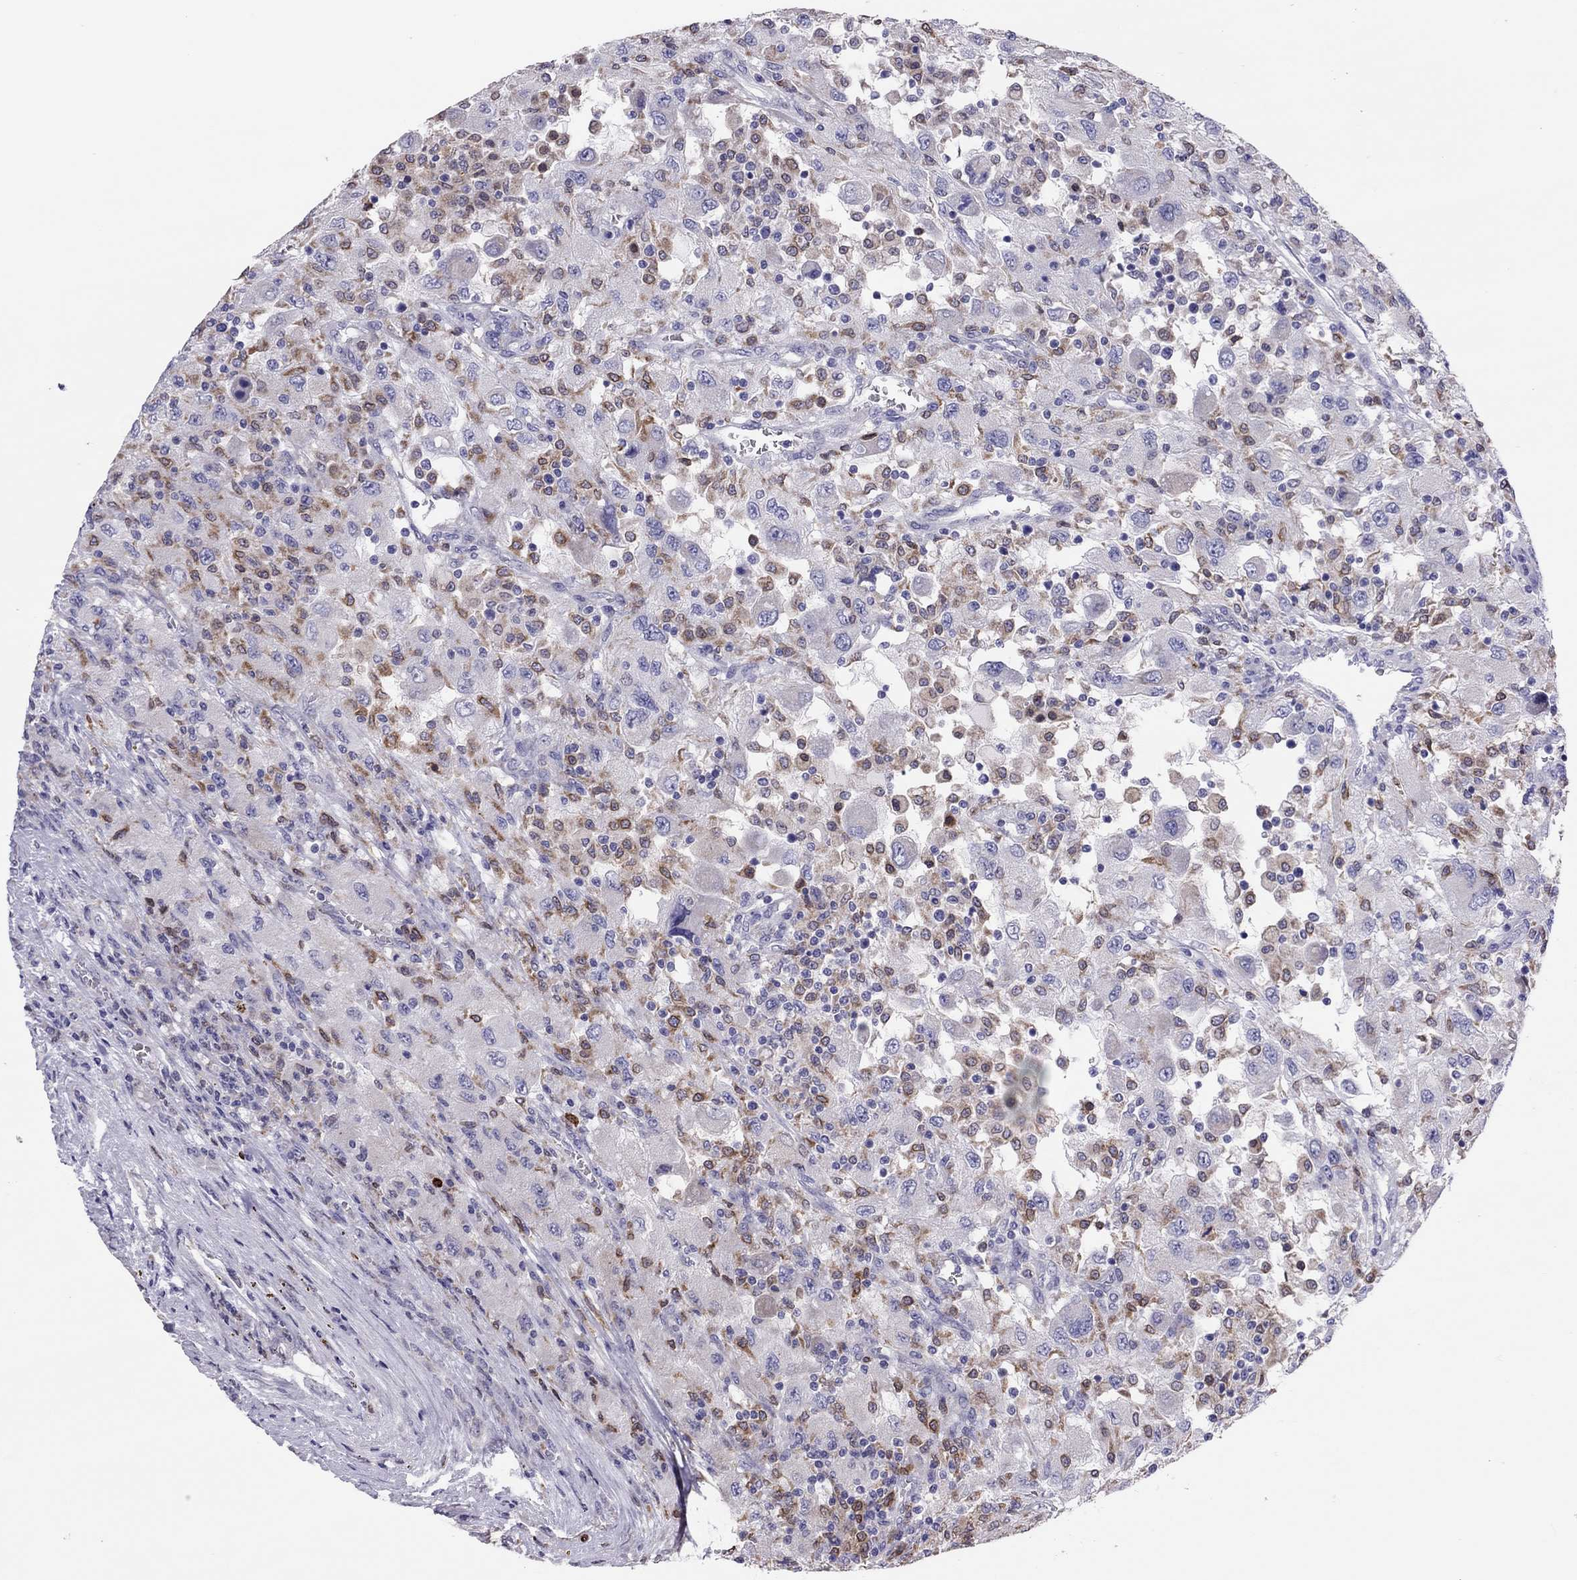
{"staining": {"intensity": "negative", "quantity": "none", "location": "none"}, "tissue": "renal cancer", "cell_type": "Tumor cells", "image_type": "cancer", "snomed": [{"axis": "morphology", "description": "Adenocarcinoma, NOS"}, {"axis": "topography", "description": "Kidney"}], "caption": "This is an IHC micrograph of adenocarcinoma (renal). There is no positivity in tumor cells.", "gene": "ADORA2A", "patient": {"sex": "female", "age": 67}}